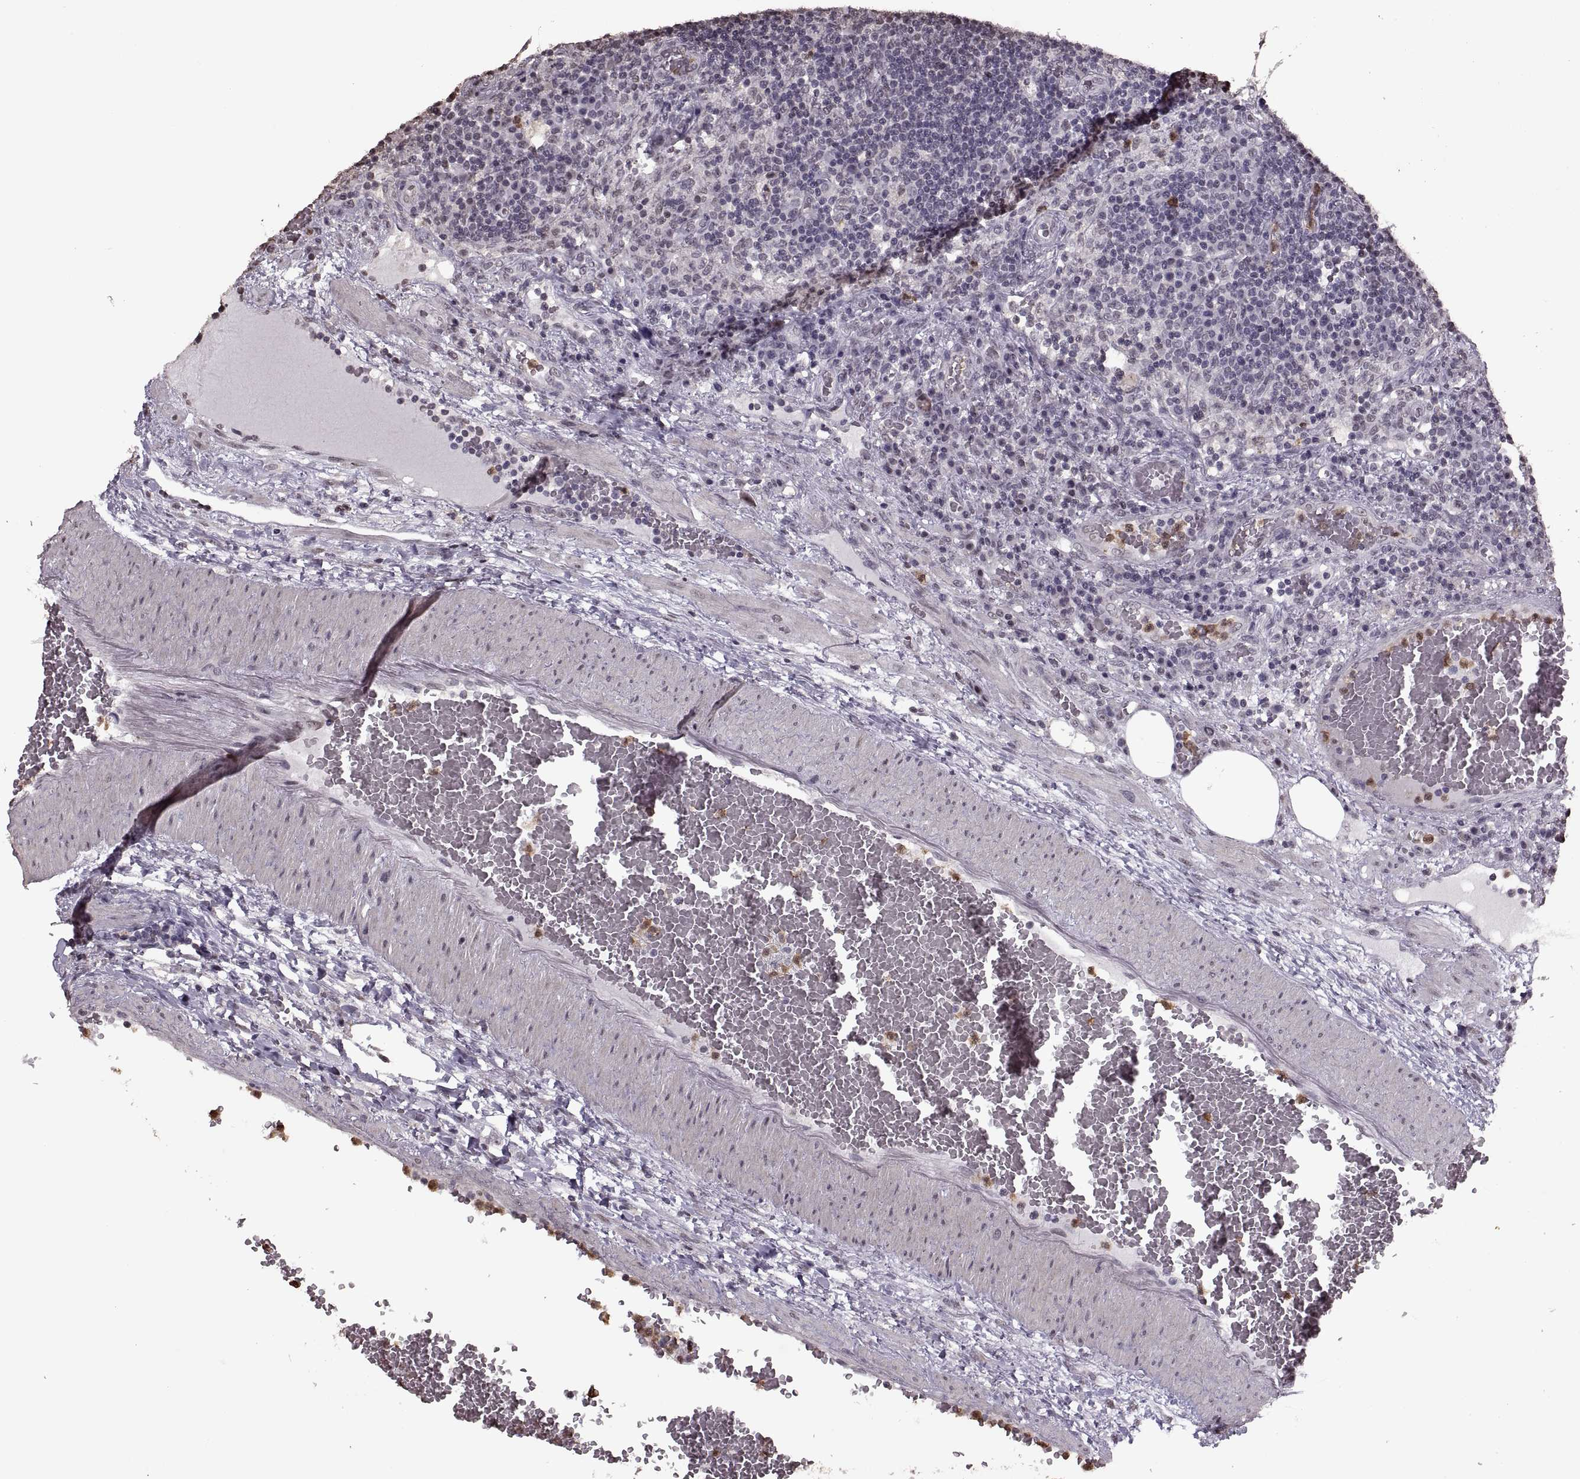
{"staining": {"intensity": "negative", "quantity": "none", "location": "none"}, "tissue": "lymph node", "cell_type": "Germinal center cells", "image_type": "normal", "snomed": [{"axis": "morphology", "description": "Normal tissue, NOS"}, {"axis": "topography", "description": "Lymph node"}], "caption": "Germinal center cells show no significant expression in normal lymph node. The staining is performed using DAB (3,3'-diaminobenzidine) brown chromogen with nuclei counter-stained in using hematoxylin.", "gene": "PALS1", "patient": {"sex": "male", "age": 63}}